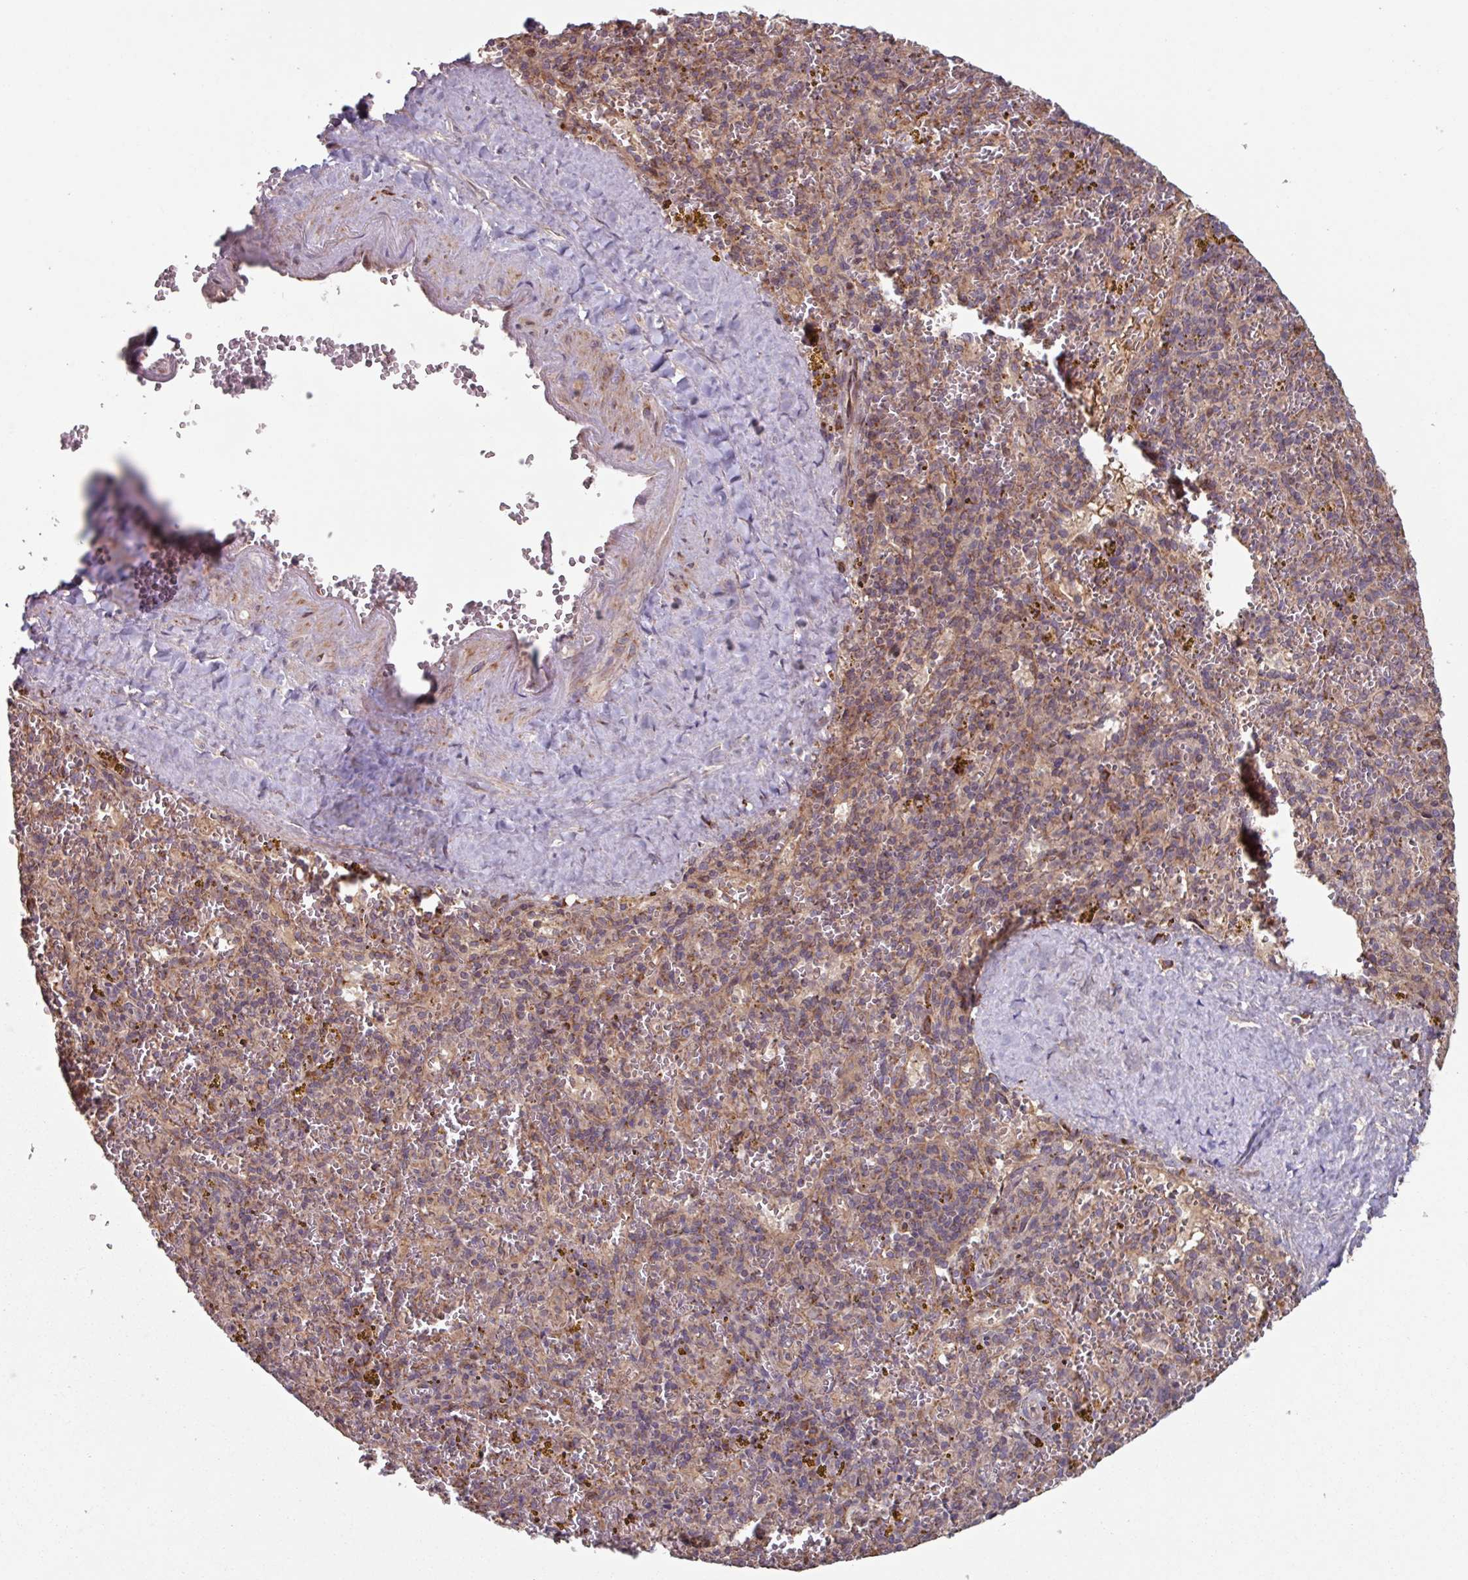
{"staining": {"intensity": "weak", "quantity": "25%-75%", "location": "cytoplasmic/membranous"}, "tissue": "spleen", "cell_type": "Cells in red pulp", "image_type": "normal", "snomed": [{"axis": "morphology", "description": "Normal tissue, NOS"}, {"axis": "topography", "description": "Spleen"}], "caption": "The immunohistochemical stain labels weak cytoplasmic/membranous positivity in cells in red pulp of normal spleen. (Brightfield microscopy of DAB IHC at high magnification).", "gene": "COX7C", "patient": {"sex": "male", "age": 57}}